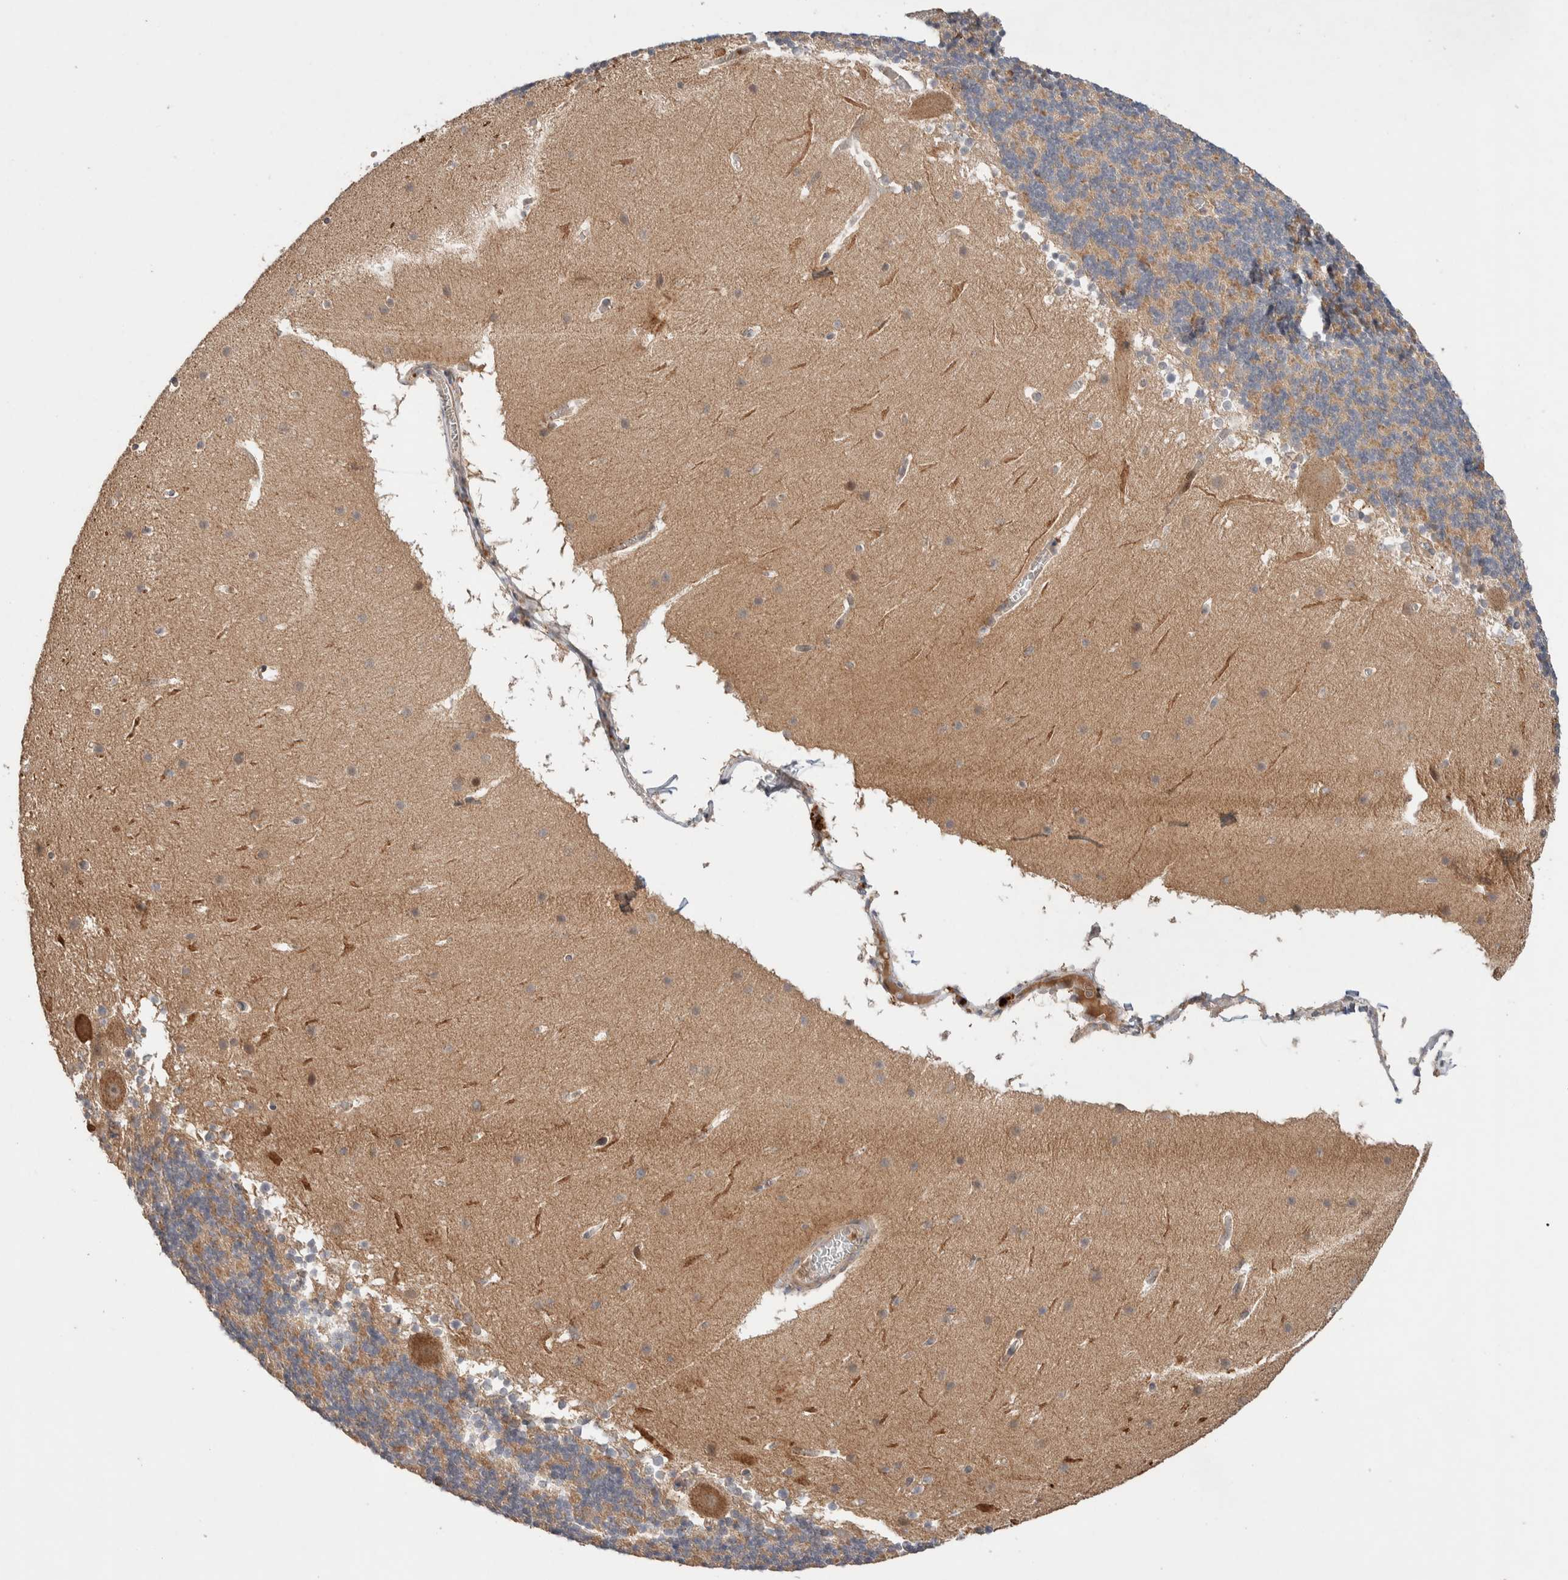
{"staining": {"intensity": "moderate", "quantity": ">75%", "location": "cytoplasmic/membranous"}, "tissue": "cerebellum", "cell_type": "Cells in granular layer", "image_type": "normal", "snomed": [{"axis": "morphology", "description": "Normal tissue, NOS"}, {"axis": "topography", "description": "Cerebellum"}], "caption": "Human cerebellum stained with a brown dye demonstrates moderate cytoplasmic/membranous positive staining in about >75% of cells in granular layer.", "gene": "CASK", "patient": {"sex": "male", "age": 45}}